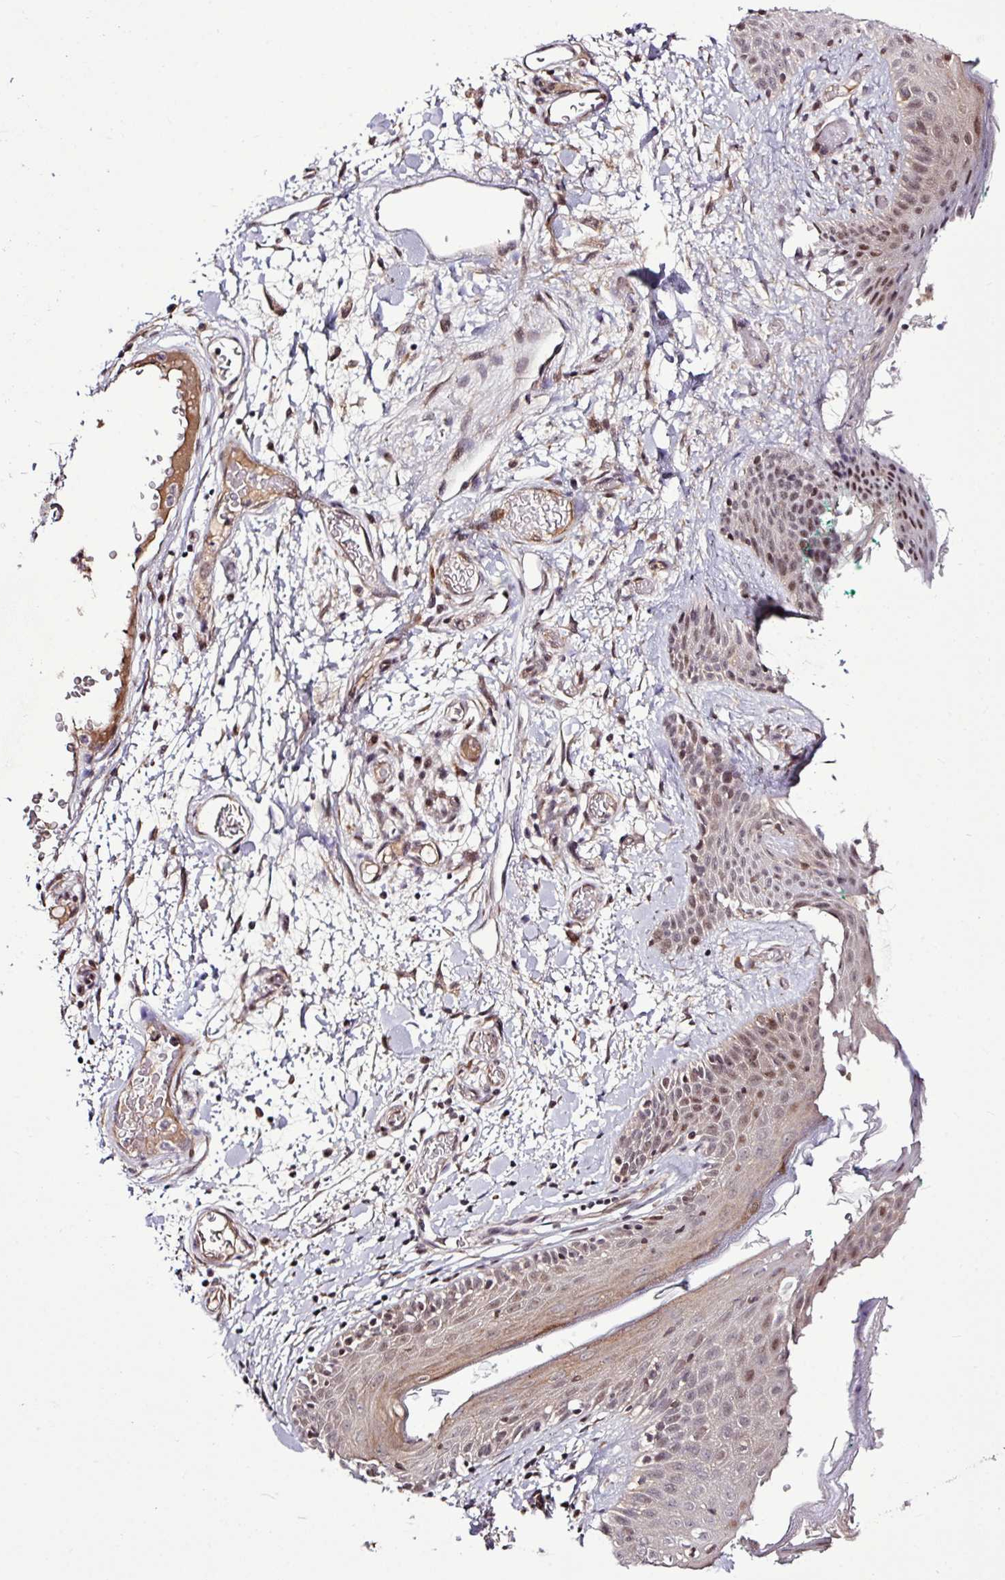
{"staining": {"intensity": "moderate", "quantity": ">75%", "location": "nuclear"}, "tissue": "skin", "cell_type": "Fibroblasts", "image_type": "normal", "snomed": [{"axis": "morphology", "description": "Normal tissue, NOS"}, {"axis": "topography", "description": "Skin"}], "caption": "A high-resolution image shows IHC staining of benign skin, which shows moderate nuclear positivity in about >75% of fibroblasts. The protein of interest is shown in brown color, while the nuclei are stained blue.", "gene": "ITPKC", "patient": {"sex": "male", "age": 79}}